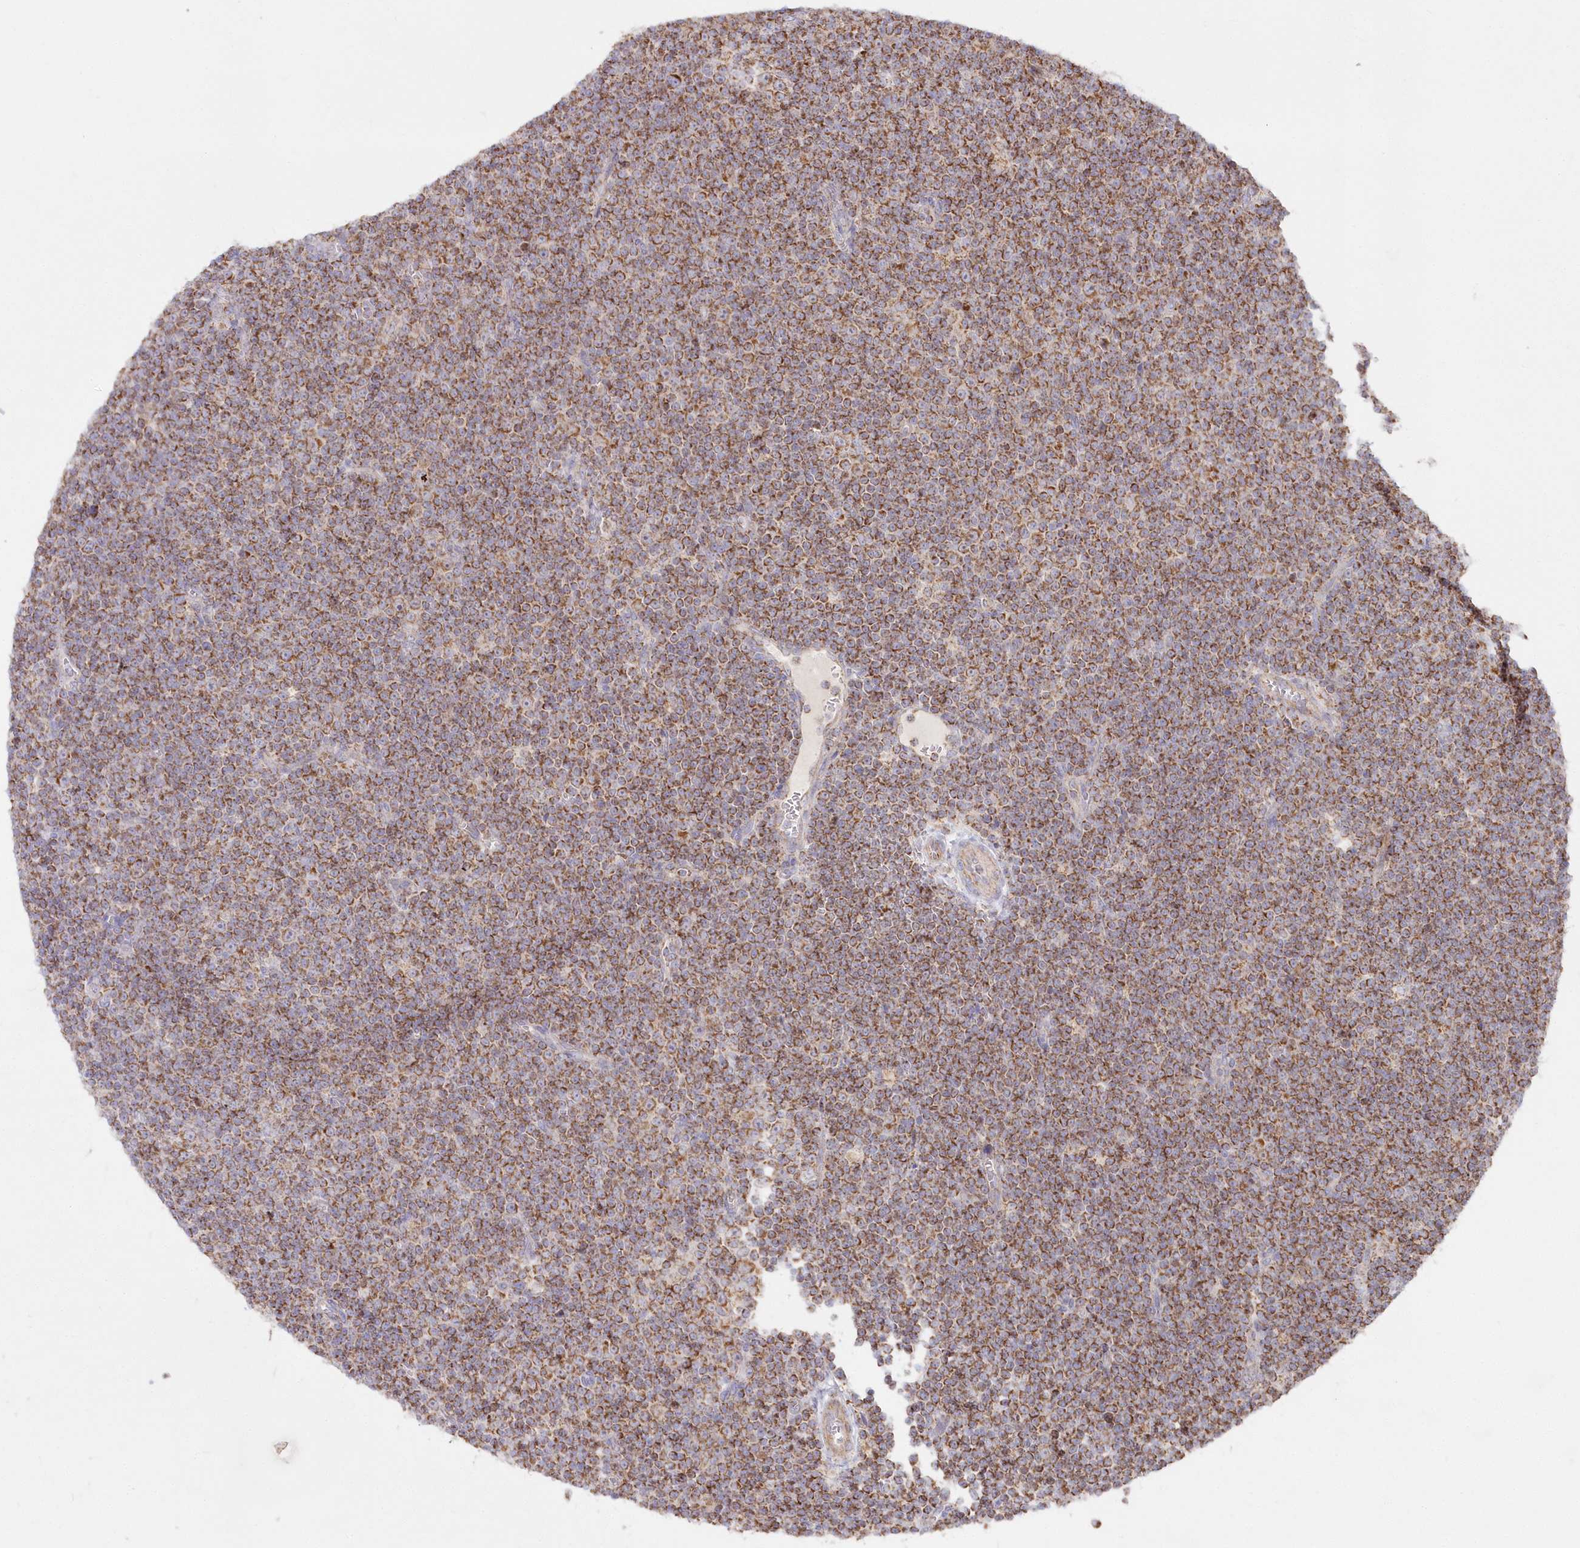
{"staining": {"intensity": "moderate", "quantity": ">75%", "location": "cytoplasmic/membranous"}, "tissue": "lymphoma", "cell_type": "Tumor cells", "image_type": "cancer", "snomed": [{"axis": "morphology", "description": "Malignant lymphoma, non-Hodgkin's type, Low grade"}, {"axis": "topography", "description": "Lymph node"}], "caption": "Tumor cells show medium levels of moderate cytoplasmic/membranous staining in about >75% of cells in human lymphoma.", "gene": "DNA2", "patient": {"sex": "female", "age": 67}}